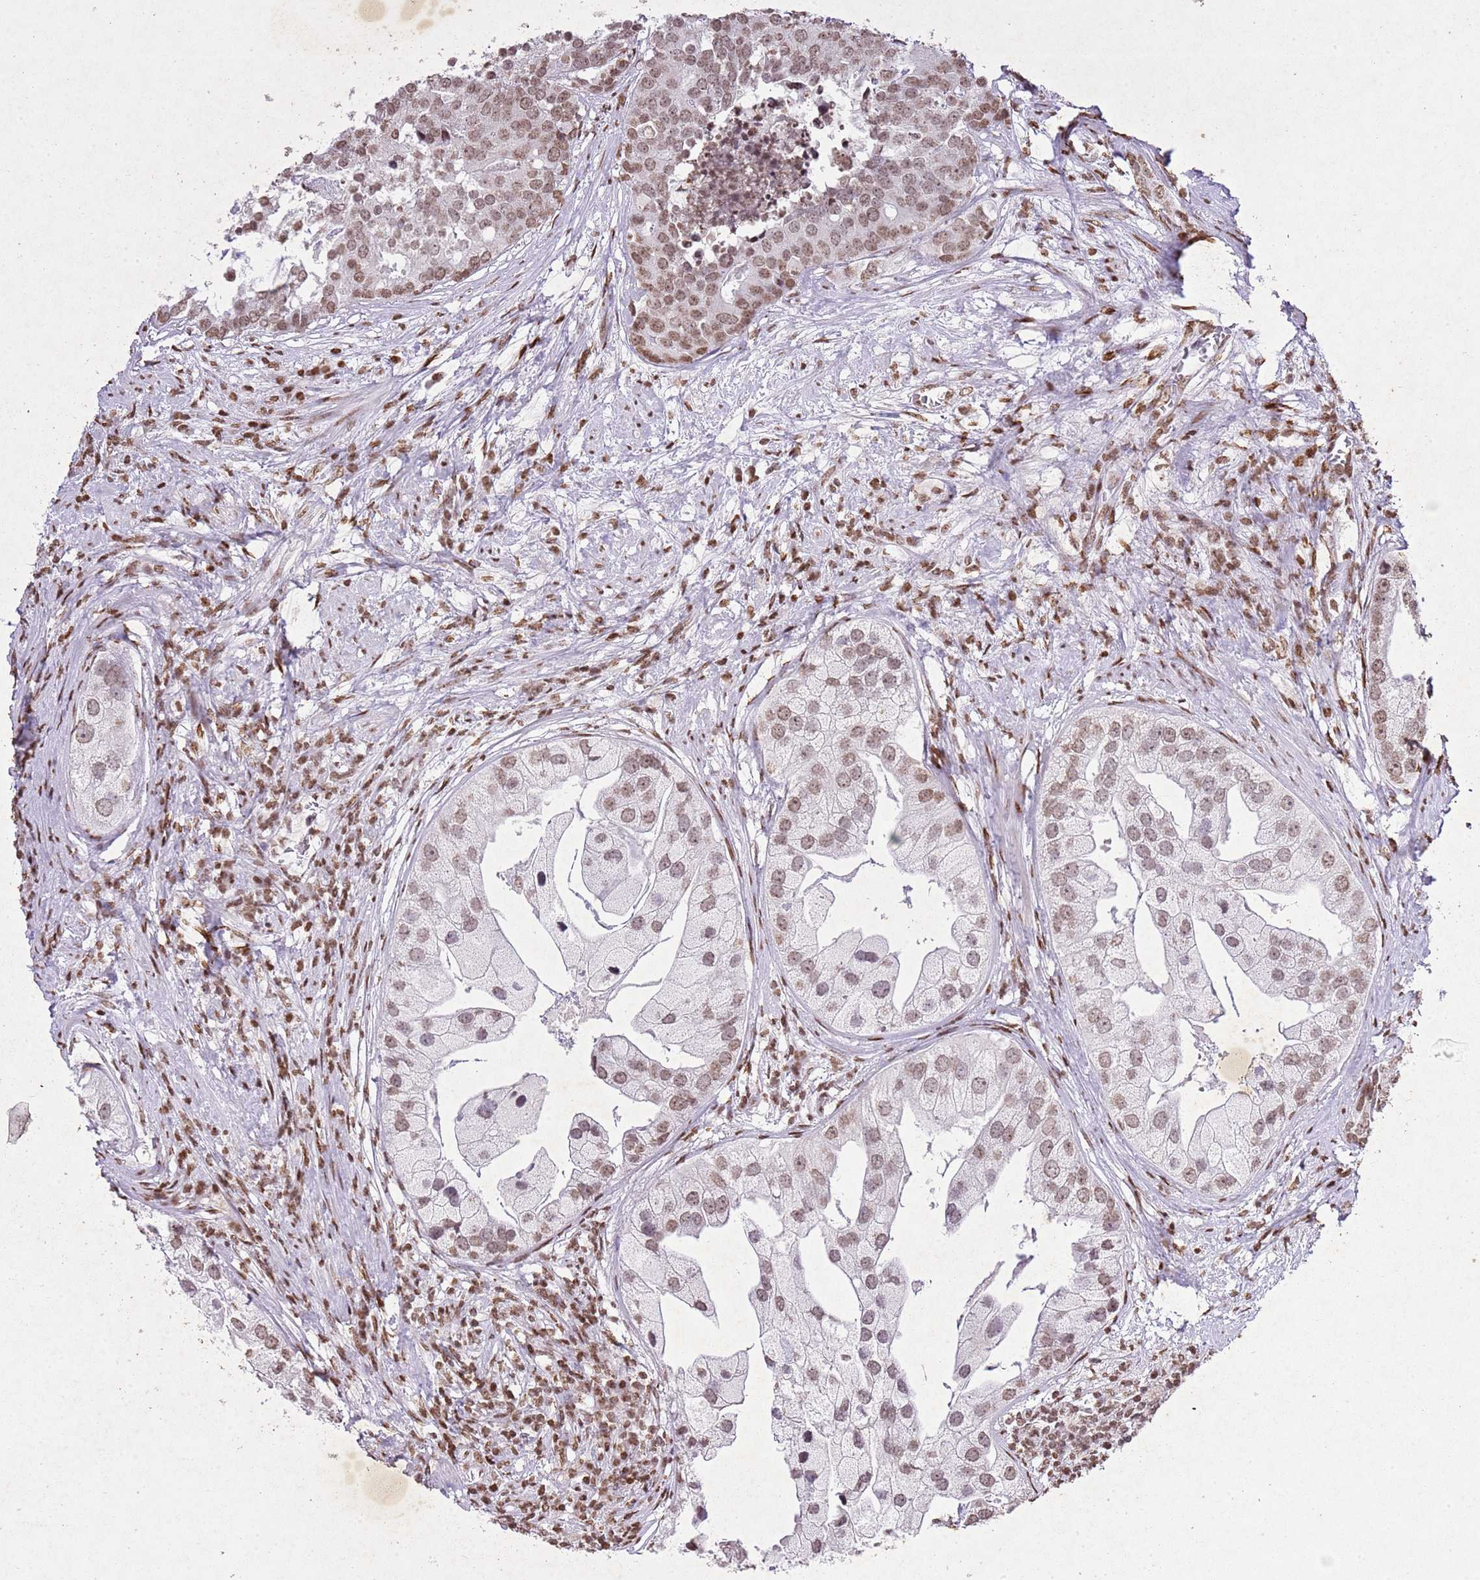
{"staining": {"intensity": "moderate", "quantity": ">75%", "location": "nuclear"}, "tissue": "prostate cancer", "cell_type": "Tumor cells", "image_type": "cancer", "snomed": [{"axis": "morphology", "description": "Adenocarcinoma, High grade"}, {"axis": "topography", "description": "Prostate"}], "caption": "The image demonstrates staining of prostate cancer (adenocarcinoma (high-grade)), revealing moderate nuclear protein staining (brown color) within tumor cells.", "gene": "BMAL1", "patient": {"sex": "male", "age": 62}}